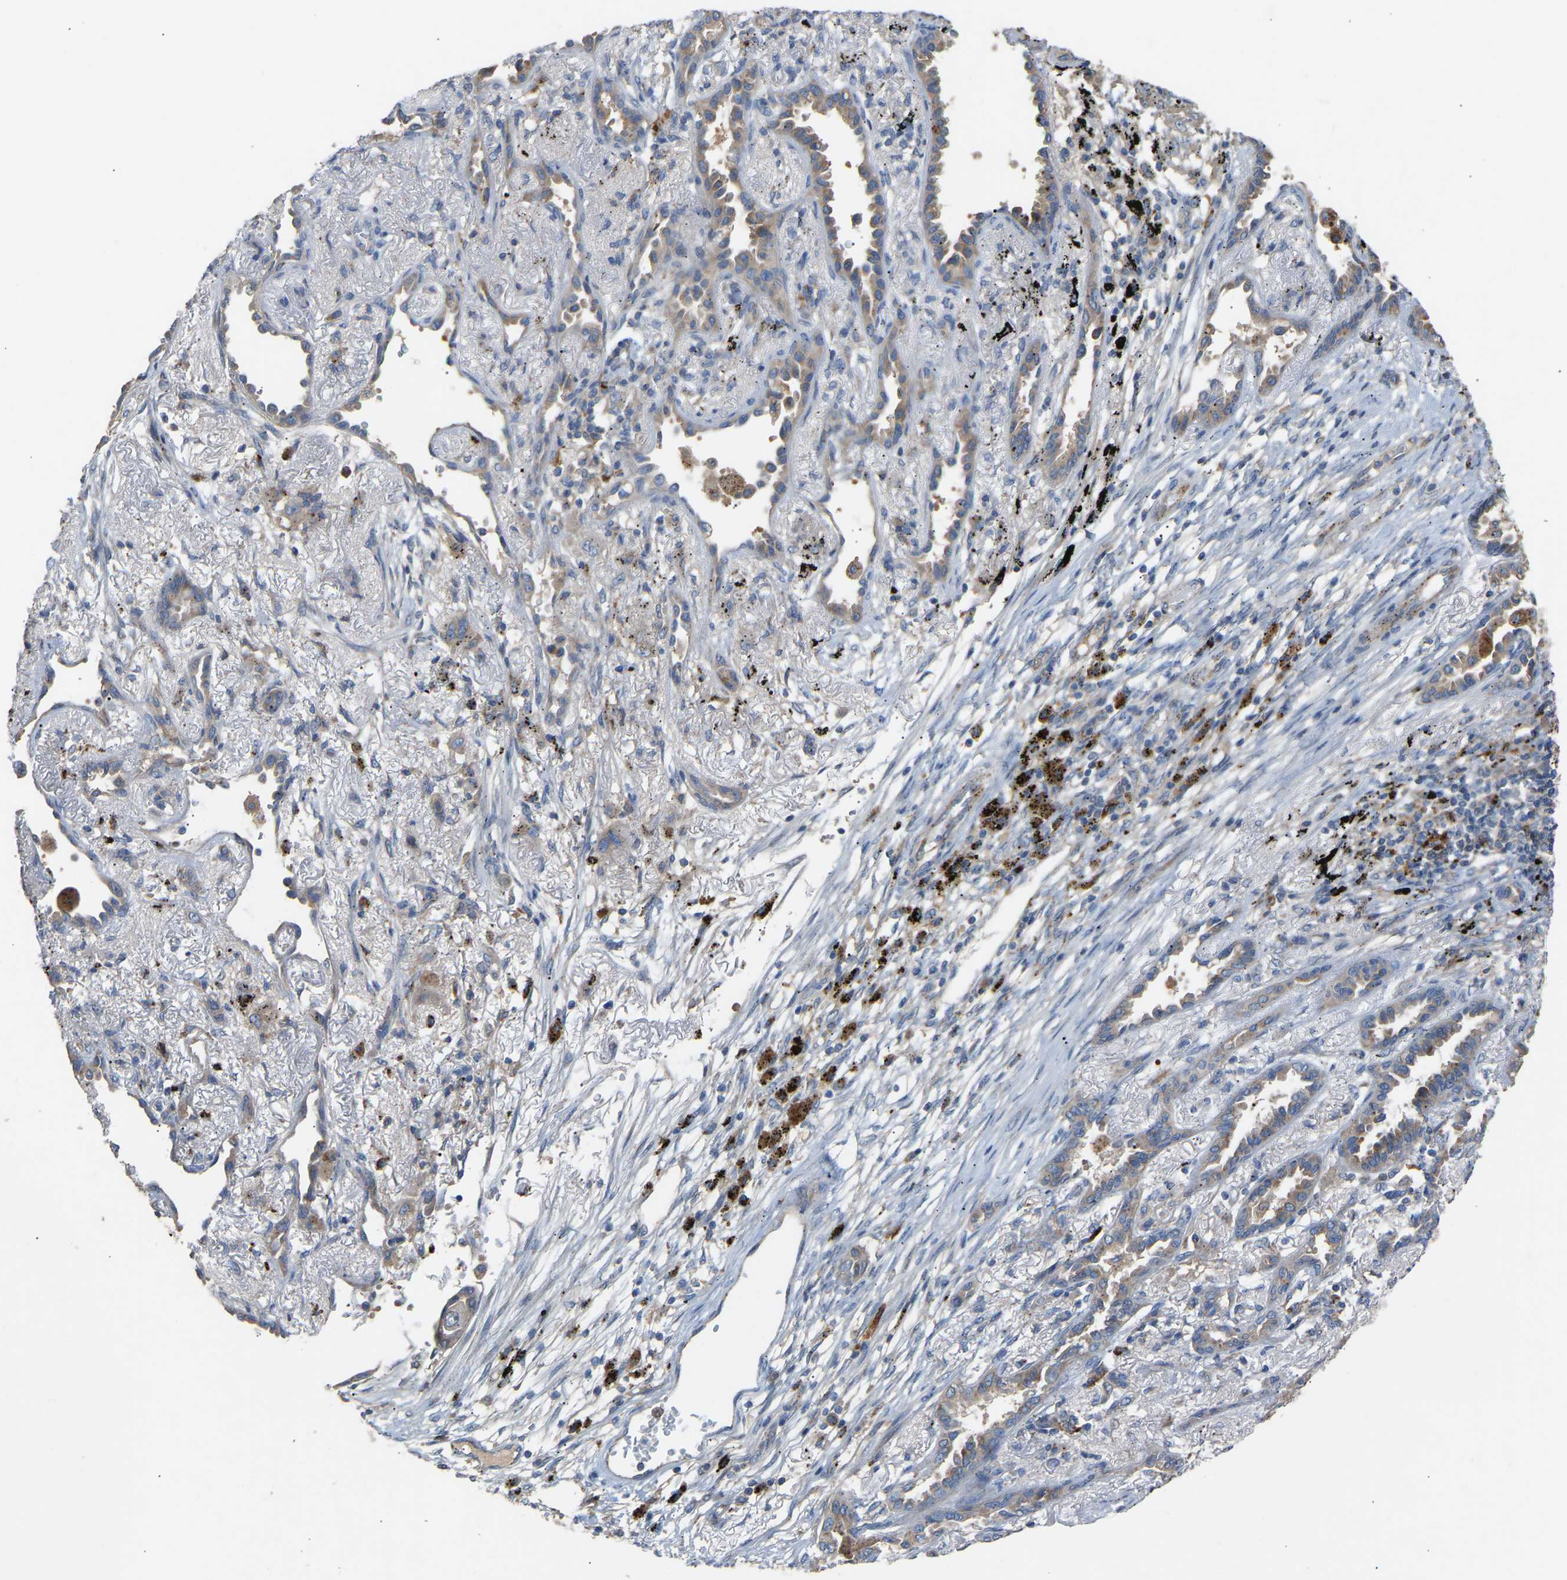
{"staining": {"intensity": "weak", "quantity": "<25%", "location": "cytoplasmic/membranous"}, "tissue": "lung cancer", "cell_type": "Tumor cells", "image_type": "cancer", "snomed": [{"axis": "morphology", "description": "Adenocarcinoma, NOS"}, {"axis": "topography", "description": "Lung"}], "caption": "IHC photomicrograph of lung cancer (adenocarcinoma) stained for a protein (brown), which exhibits no expression in tumor cells. The staining is performed using DAB (3,3'-diaminobenzidine) brown chromogen with nuclei counter-stained in using hematoxylin.", "gene": "RGP1", "patient": {"sex": "male", "age": 59}}